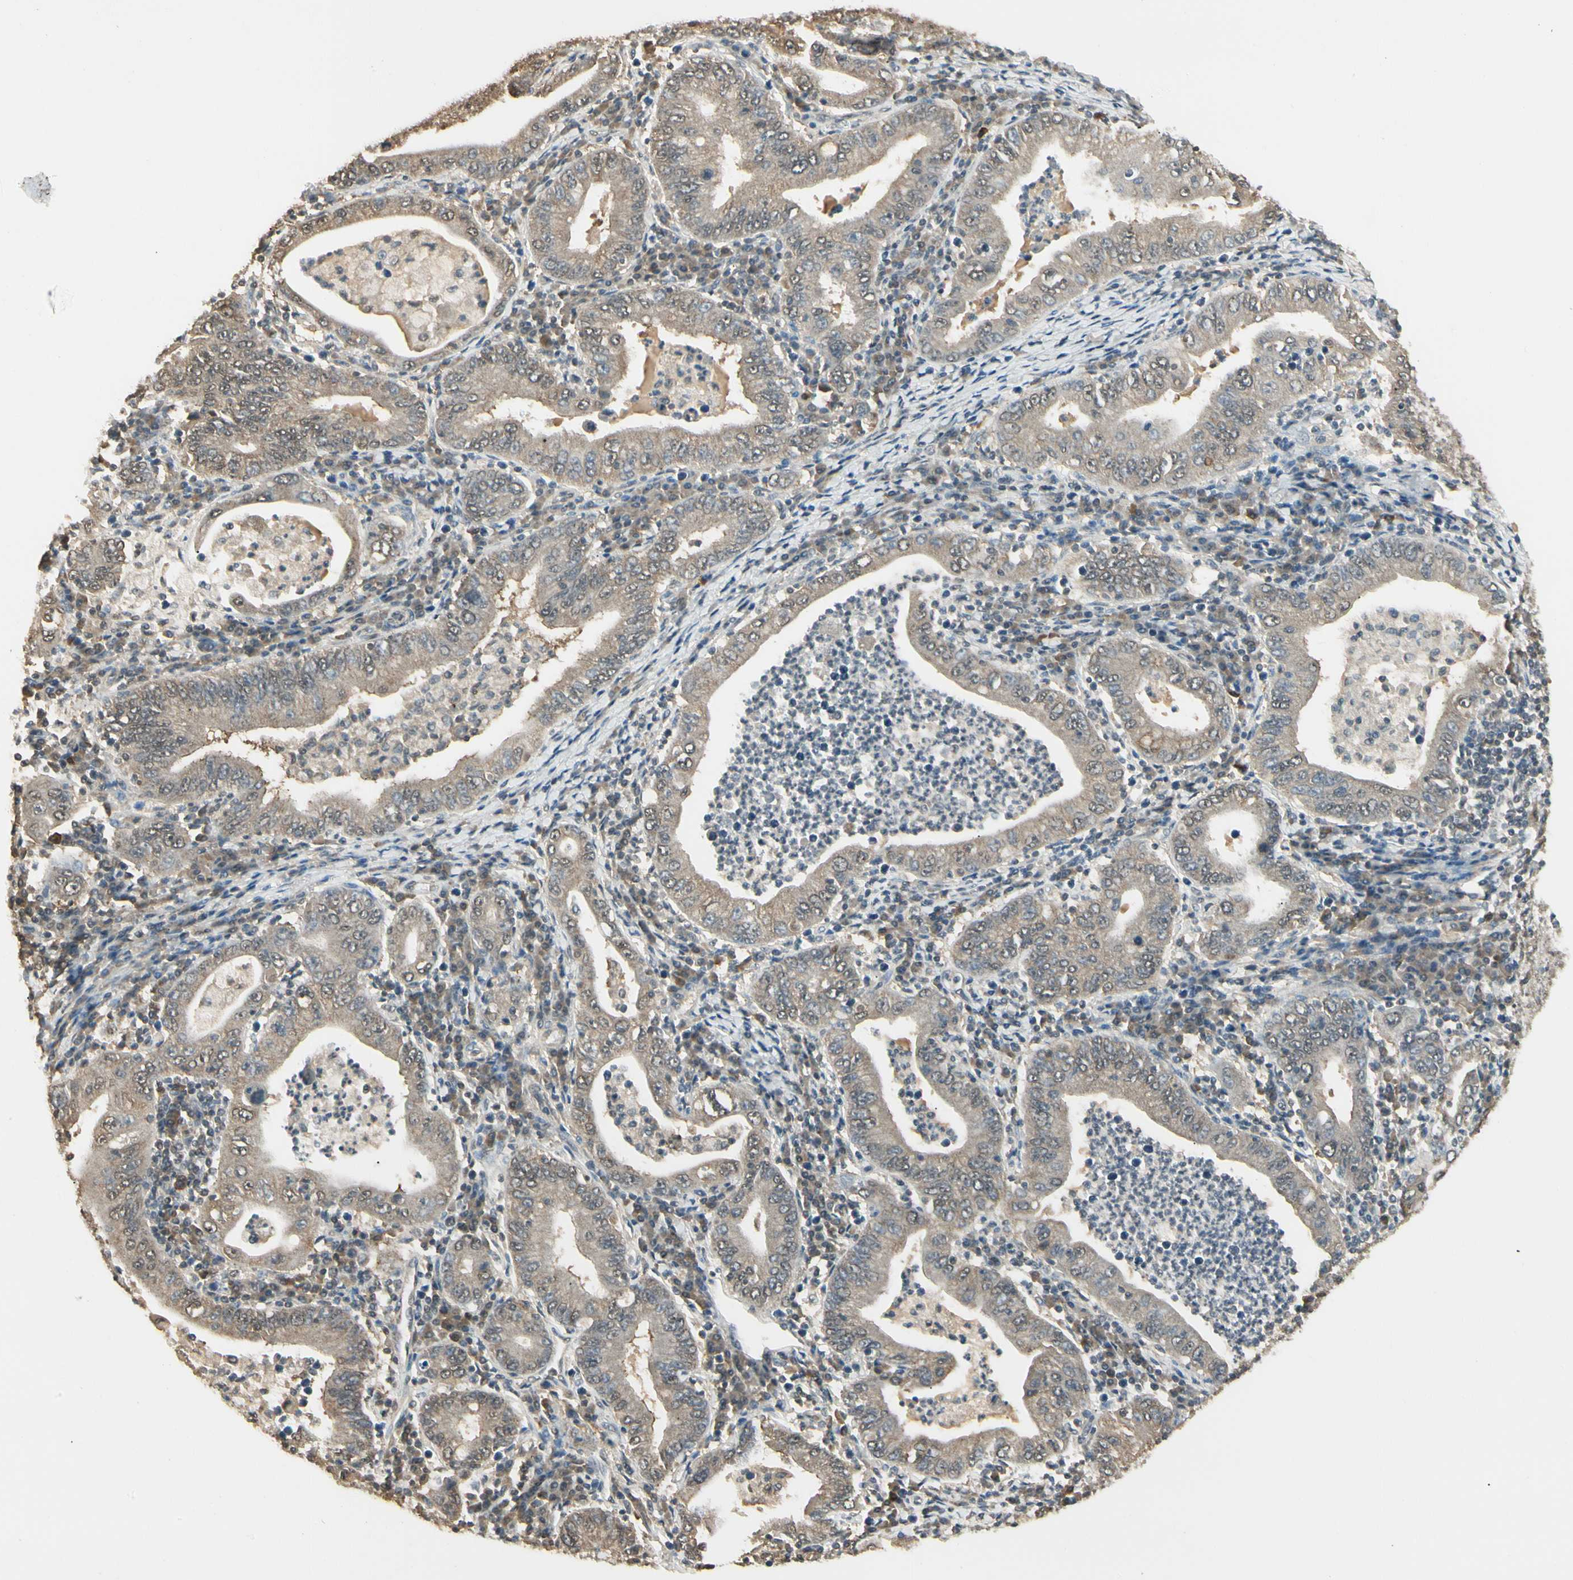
{"staining": {"intensity": "weak", "quantity": ">75%", "location": "nuclear"}, "tissue": "stomach cancer", "cell_type": "Tumor cells", "image_type": "cancer", "snomed": [{"axis": "morphology", "description": "Normal tissue, NOS"}, {"axis": "morphology", "description": "Adenocarcinoma, NOS"}, {"axis": "topography", "description": "Esophagus"}, {"axis": "topography", "description": "Stomach, upper"}, {"axis": "topography", "description": "Peripheral nerve tissue"}], "caption": "Immunohistochemistry (IHC) photomicrograph of neoplastic tissue: stomach adenocarcinoma stained using IHC exhibits low levels of weak protein expression localized specifically in the nuclear of tumor cells, appearing as a nuclear brown color.", "gene": "SGCA", "patient": {"sex": "male", "age": 62}}